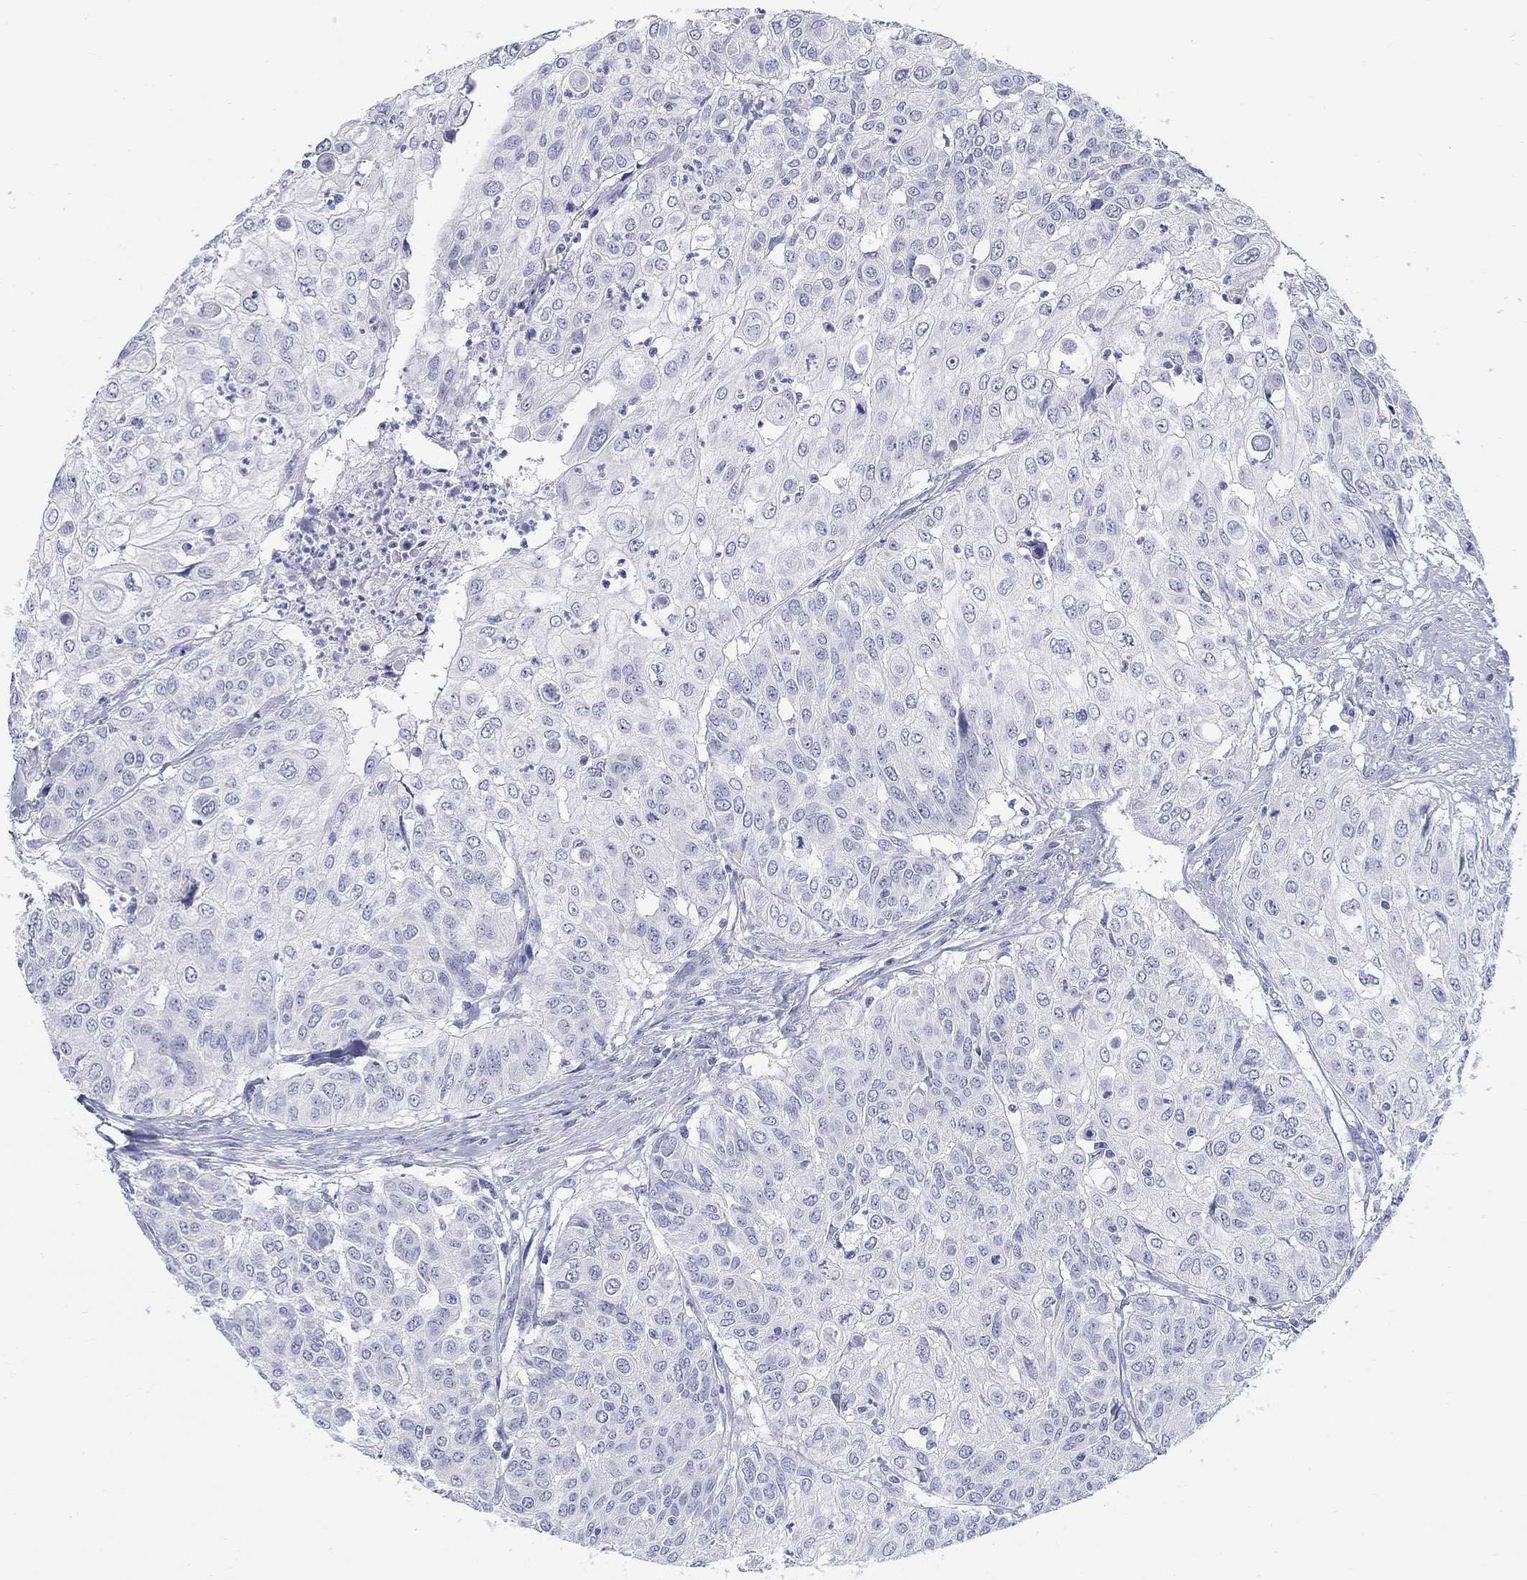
{"staining": {"intensity": "negative", "quantity": "none", "location": "none"}, "tissue": "urothelial cancer", "cell_type": "Tumor cells", "image_type": "cancer", "snomed": [{"axis": "morphology", "description": "Urothelial carcinoma, High grade"}, {"axis": "topography", "description": "Urinary bladder"}], "caption": "The histopathology image reveals no staining of tumor cells in high-grade urothelial carcinoma. (Brightfield microscopy of DAB (3,3'-diaminobenzidine) IHC at high magnification).", "gene": "LAMP5", "patient": {"sex": "female", "age": 79}}